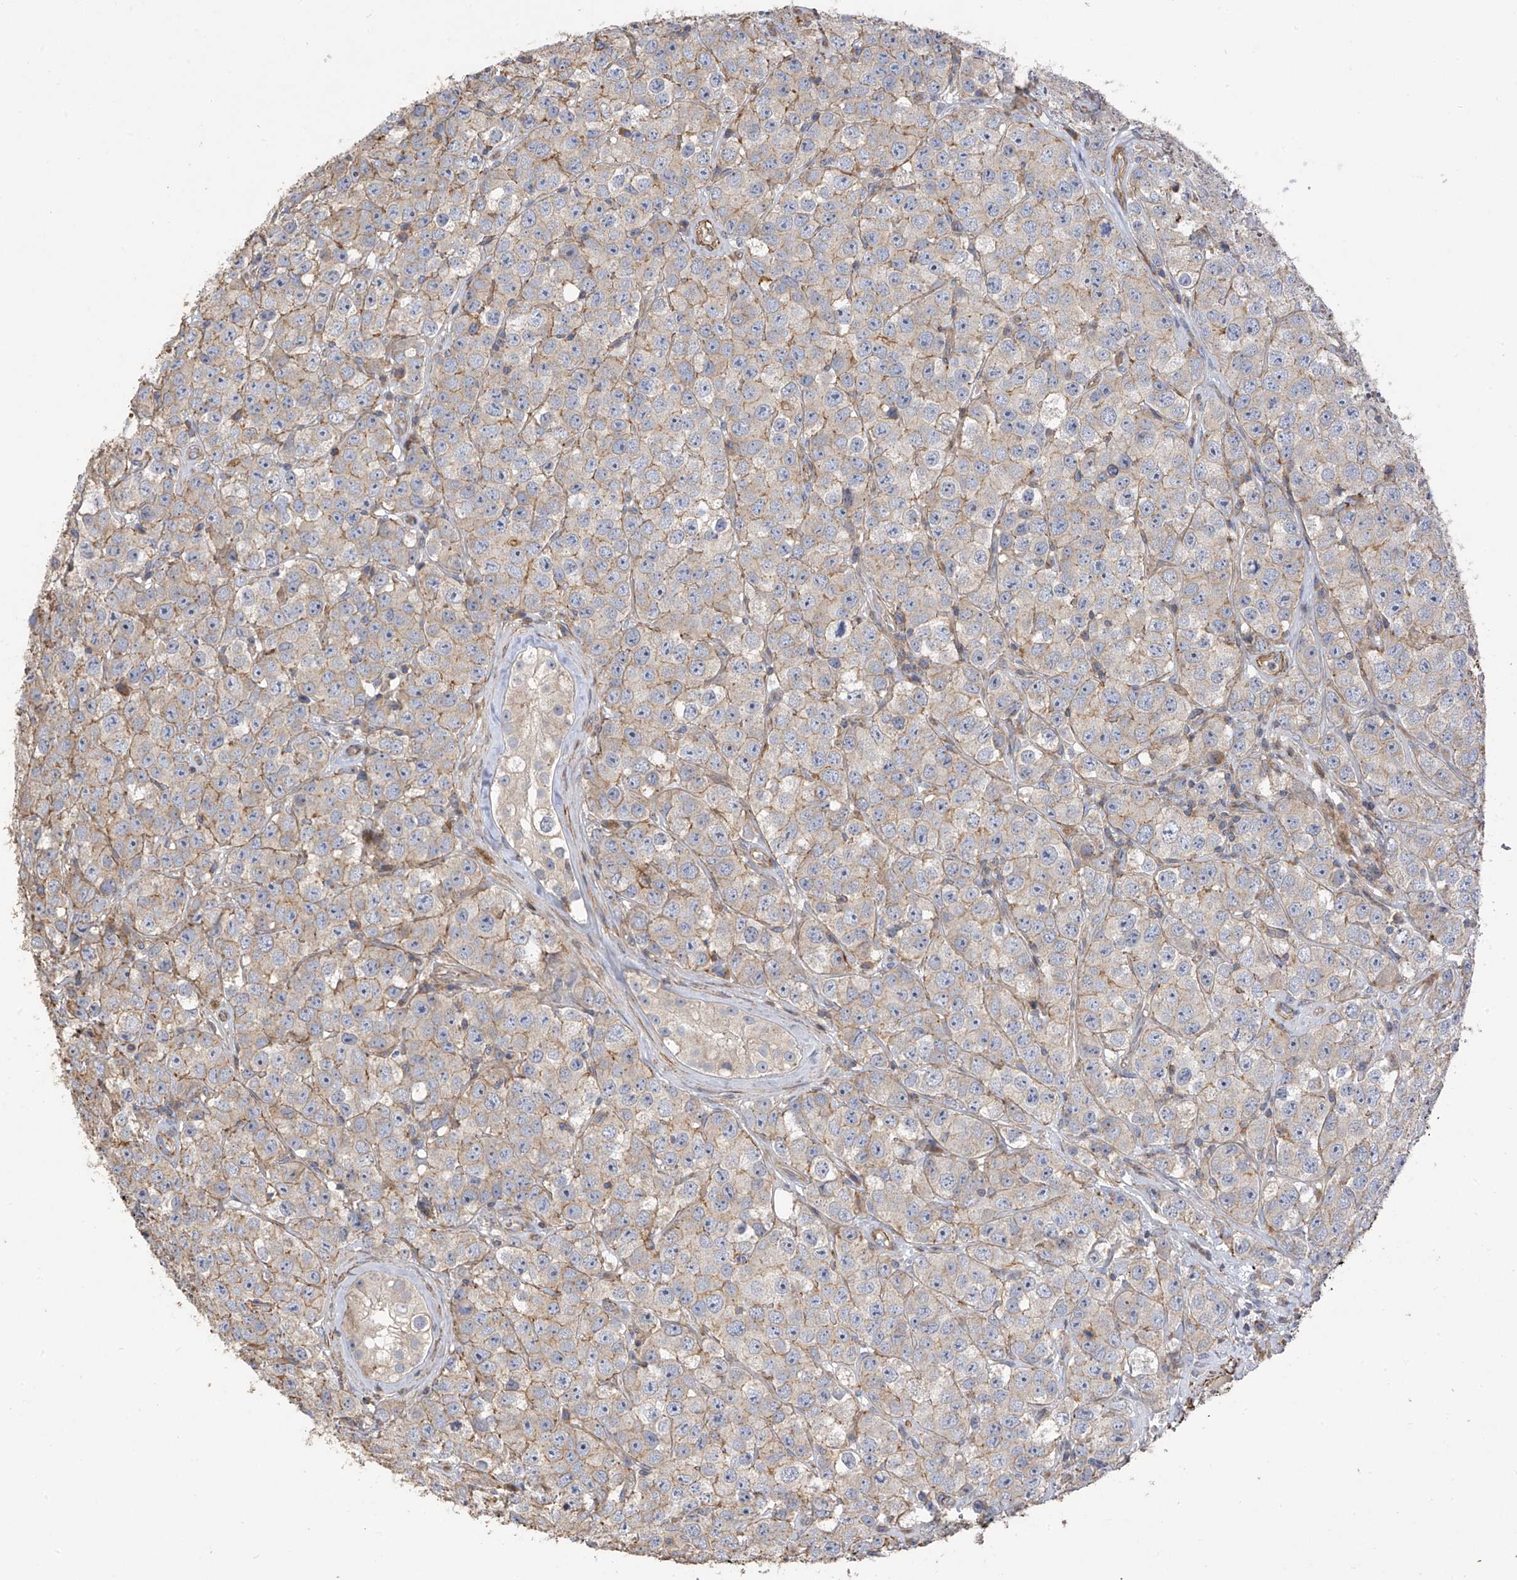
{"staining": {"intensity": "weak", "quantity": "<25%", "location": "cytoplasmic/membranous"}, "tissue": "testis cancer", "cell_type": "Tumor cells", "image_type": "cancer", "snomed": [{"axis": "morphology", "description": "Seminoma, NOS"}, {"axis": "topography", "description": "Testis"}], "caption": "High power microscopy photomicrograph of an immunohistochemistry image of seminoma (testis), revealing no significant expression in tumor cells. The staining is performed using DAB (3,3'-diaminobenzidine) brown chromogen with nuclei counter-stained in using hematoxylin.", "gene": "SLC43A3", "patient": {"sex": "male", "age": 28}}